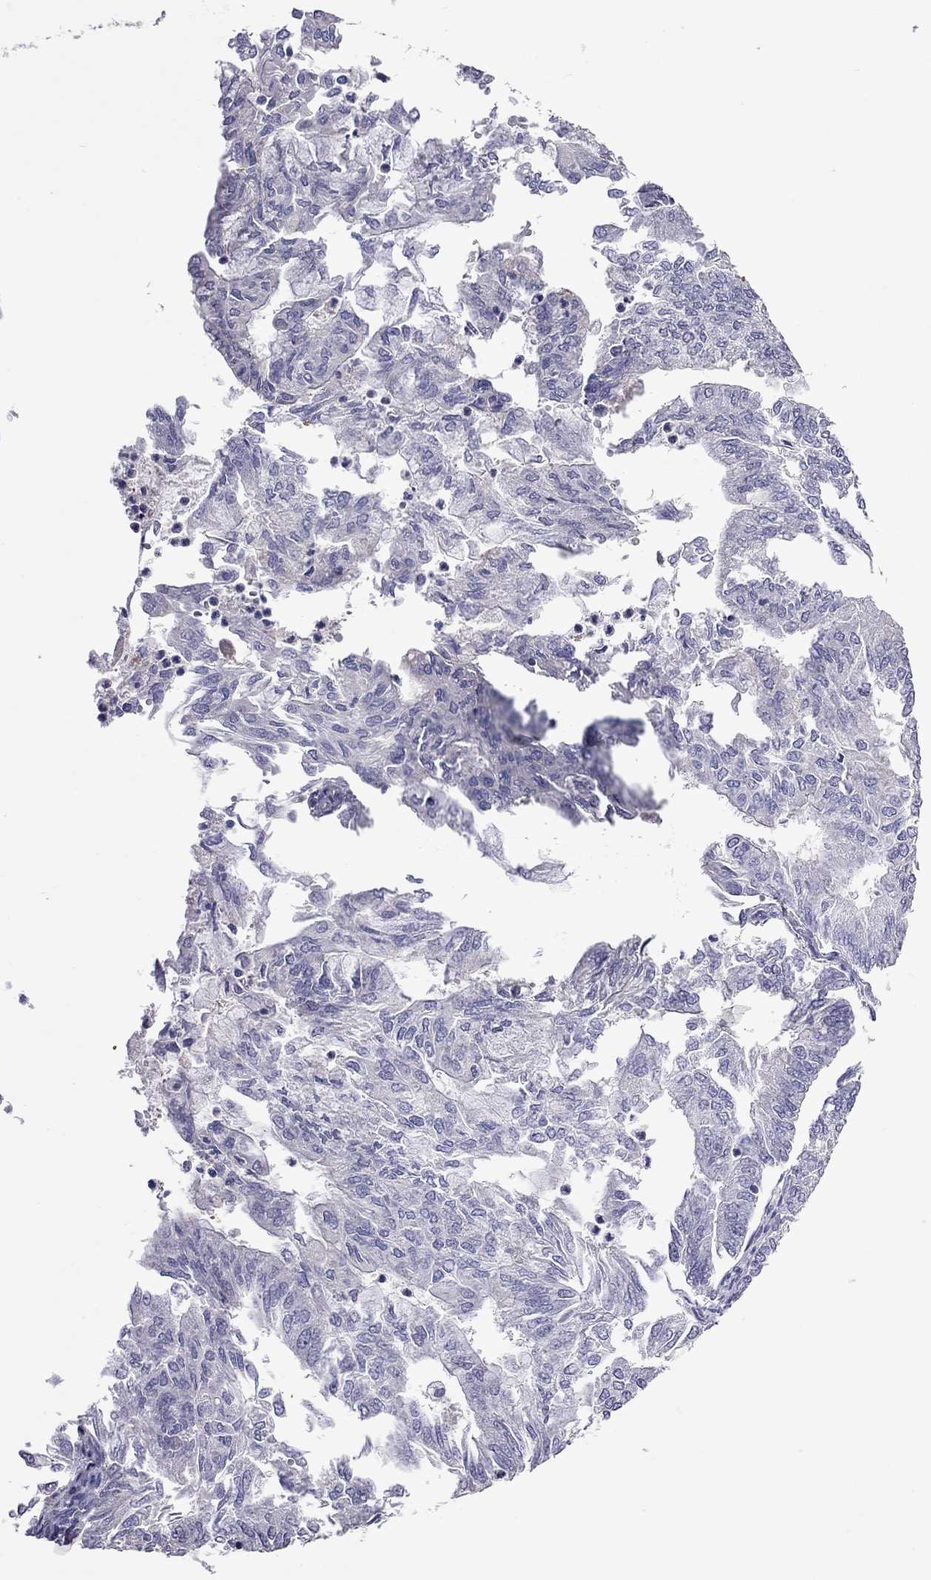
{"staining": {"intensity": "negative", "quantity": "none", "location": "none"}, "tissue": "endometrial cancer", "cell_type": "Tumor cells", "image_type": "cancer", "snomed": [{"axis": "morphology", "description": "Adenocarcinoma, NOS"}, {"axis": "topography", "description": "Endometrium"}], "caption": "Immunohistochemistry (IHC) of human endometrial cancer (adenocarcinoma) demonstrates no staining in tumor cells.", "gene": "FEZ1", "patient": {"sex": "female", "age": 59}}